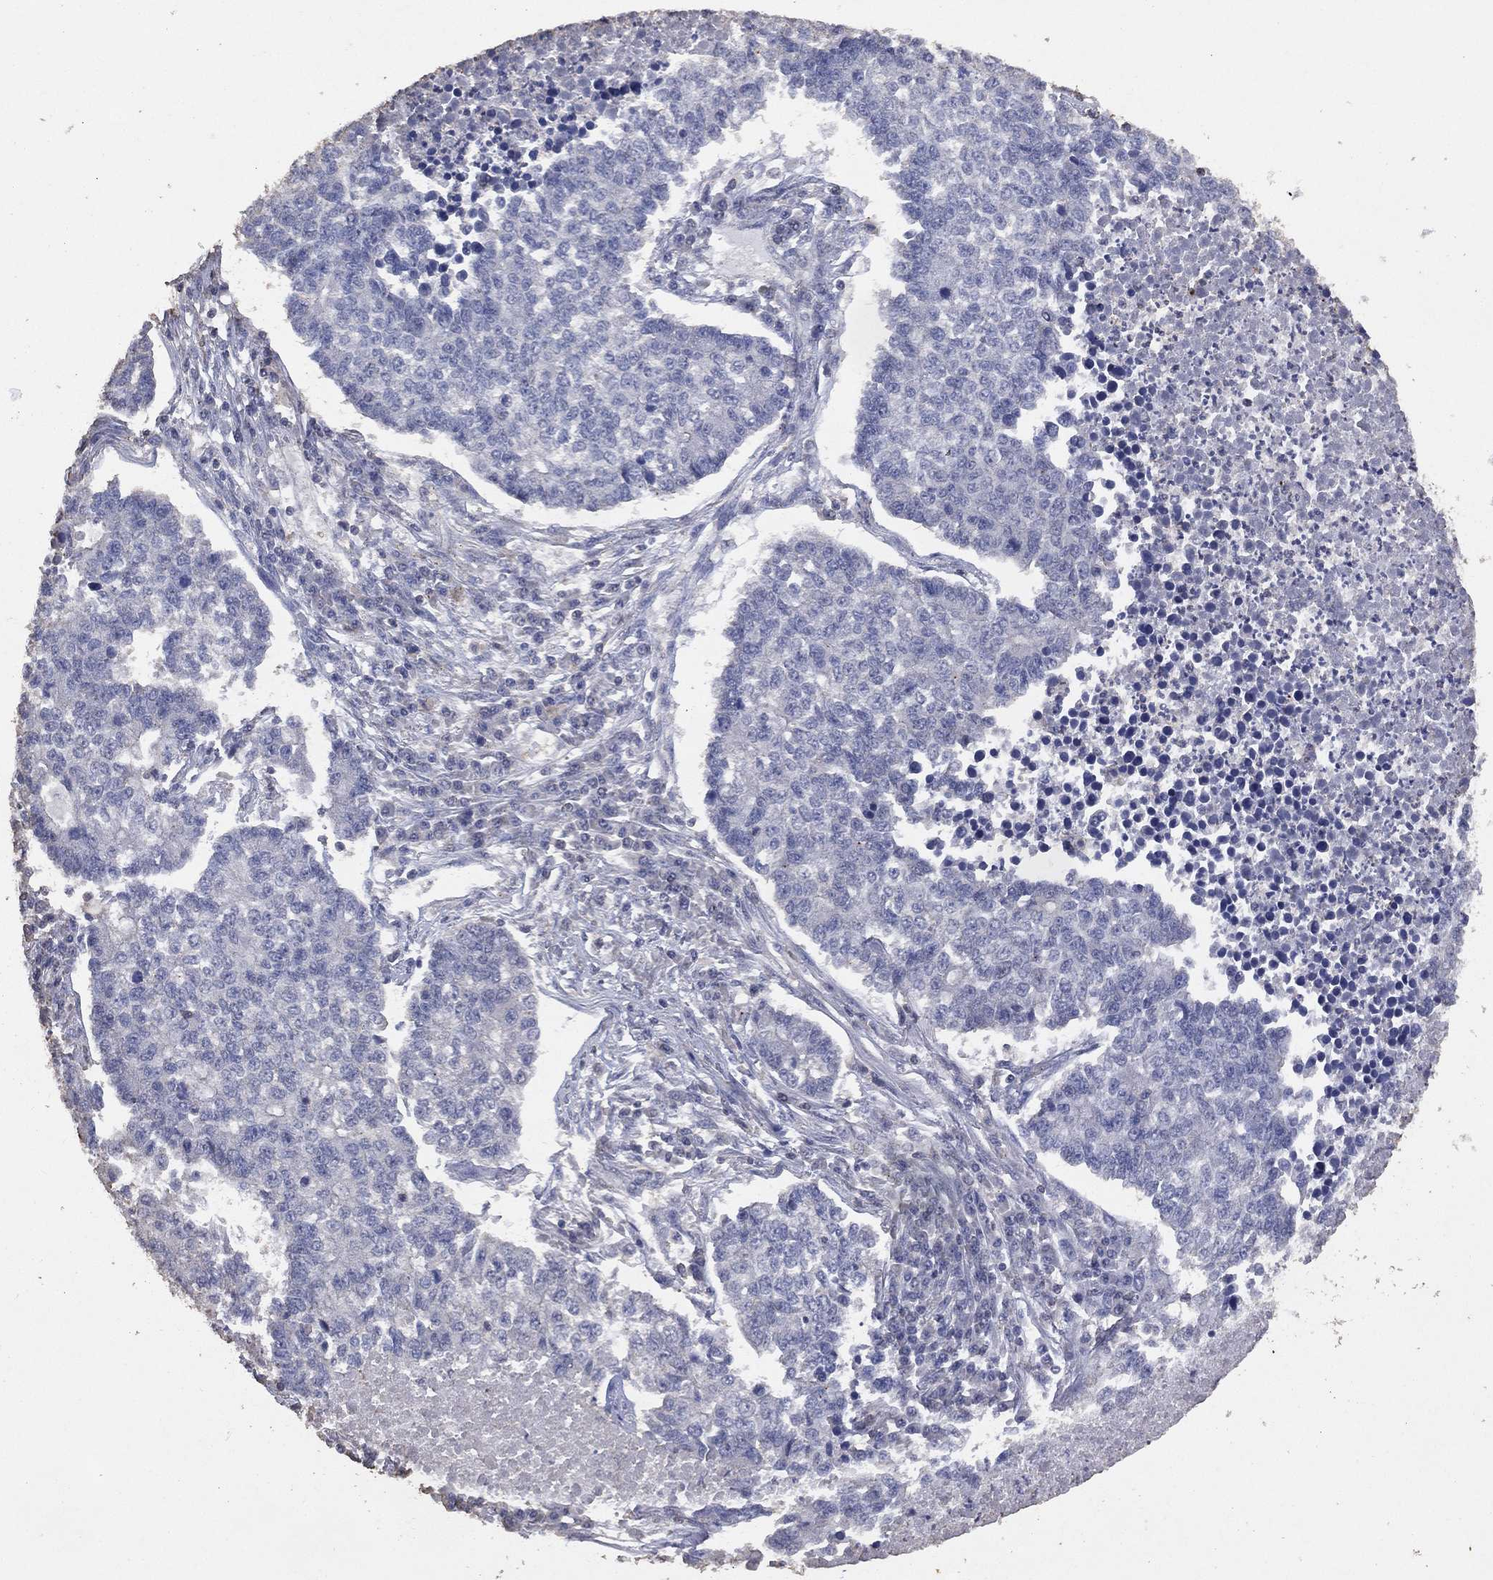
{"staining": {"intensity": "negative", "quantity": "none", "location": "none"}, "tissue": "lung cancer", "cell_type": "Tumor cells", "image_type": "cancer", "snomed": [{"axis": "morphology", "description": "Adenocarcinoma, NOS"}, {"axis": "topography", "description": "Lung"}], "caption": "This micrograph is of lung cancer stained with IHC to label a protein in brown with the nuclei are counter-stained blue. There is no staining in tumor cells.", "gene": "ADPRHL1", "patient": {"sex": "male", "age": 57}}